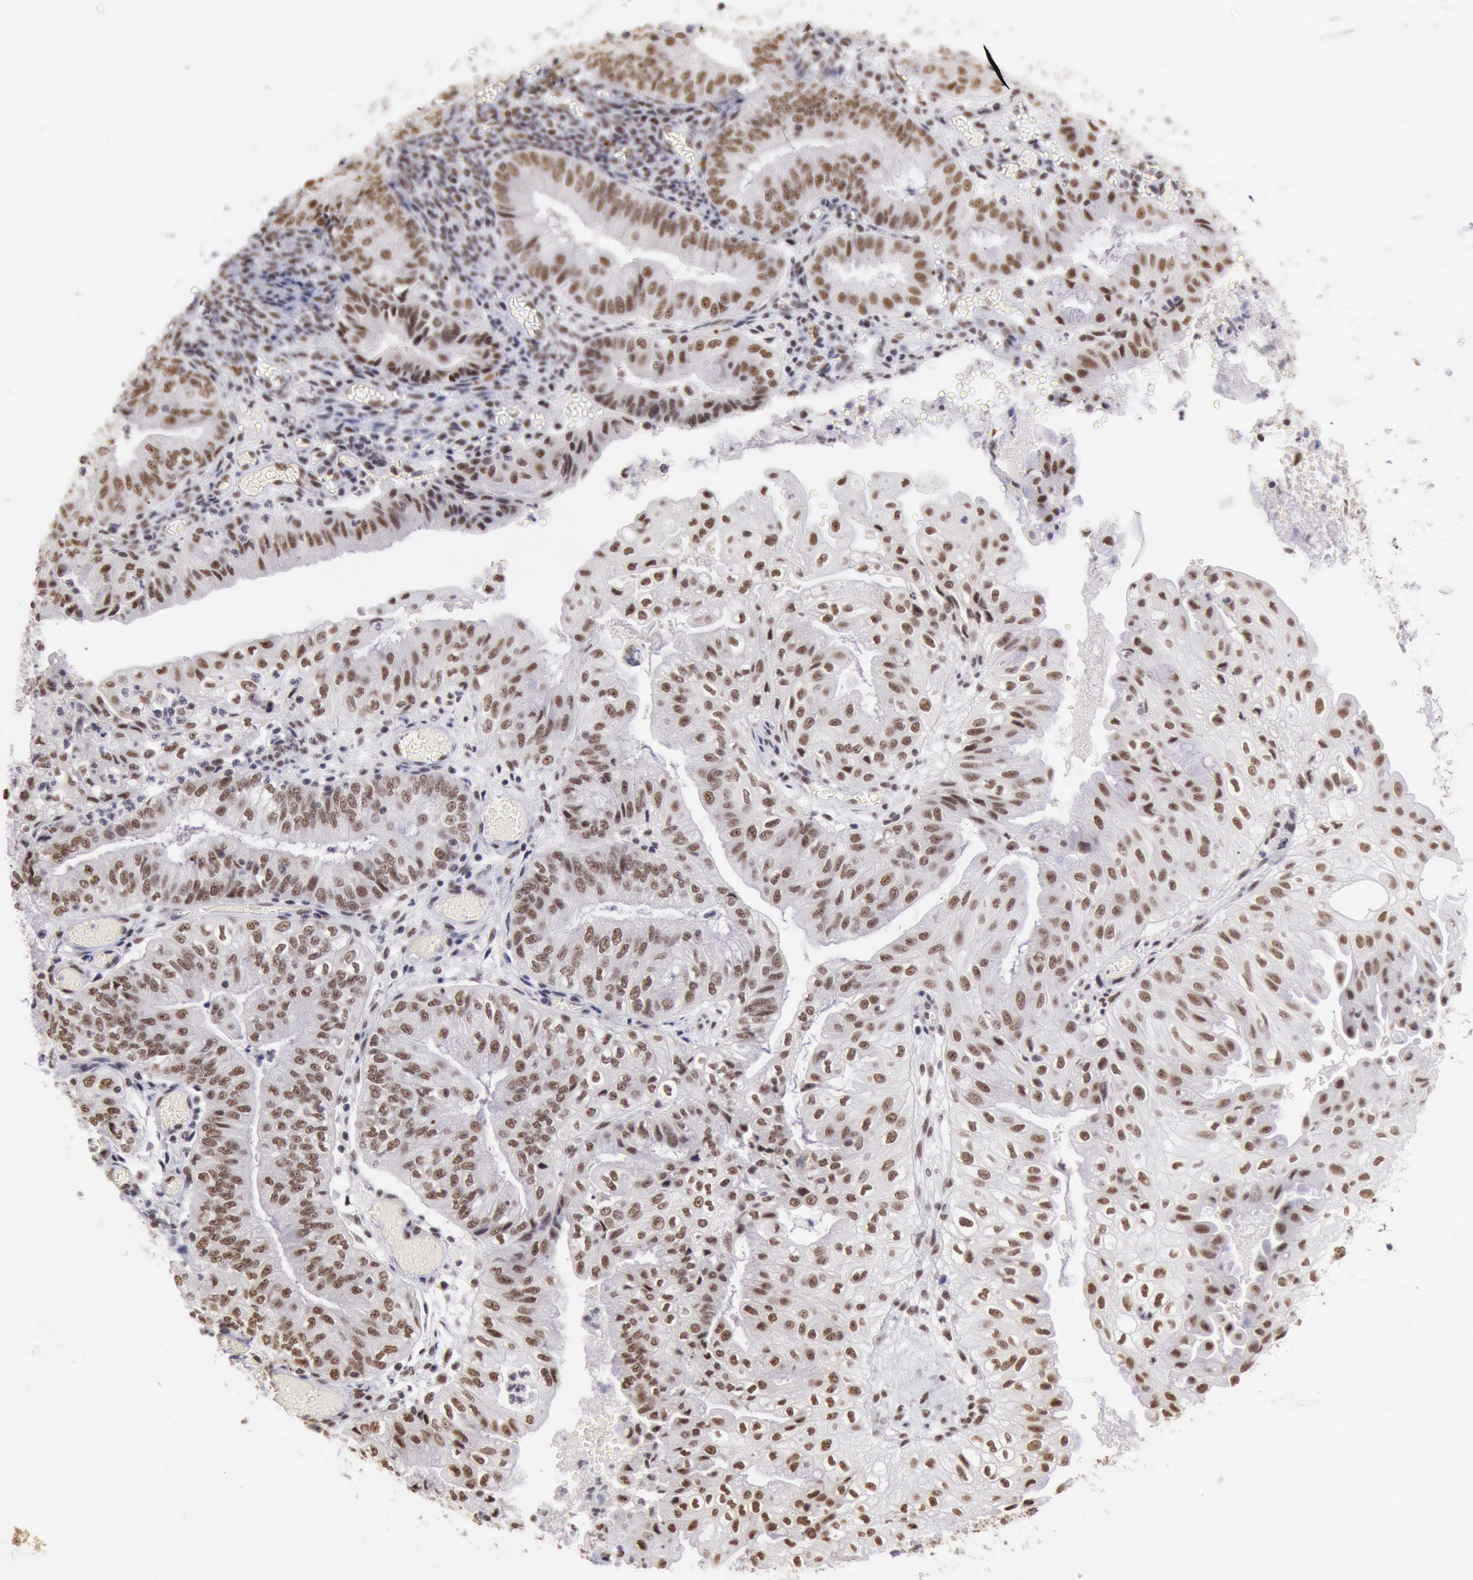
{"staining": {"intensity": "moderate", "quantity": ">75%", "location": "nuclear"}, "tissue": "endometrial cancer", "cell_type": "Tumor cells", "image_type": "cancer", "snomed": [{"axis": "morphology", "description": "Adenocarcinoma, NOS"}, {"axis": "topography", "description": "Endometrium"}], "caption": "Endometrial cancer stained with a protein marker demonstrates moderate staining in tumor cells.", "gene": "SNRPD3", "patient": {"sex": "female", "age": 55}}